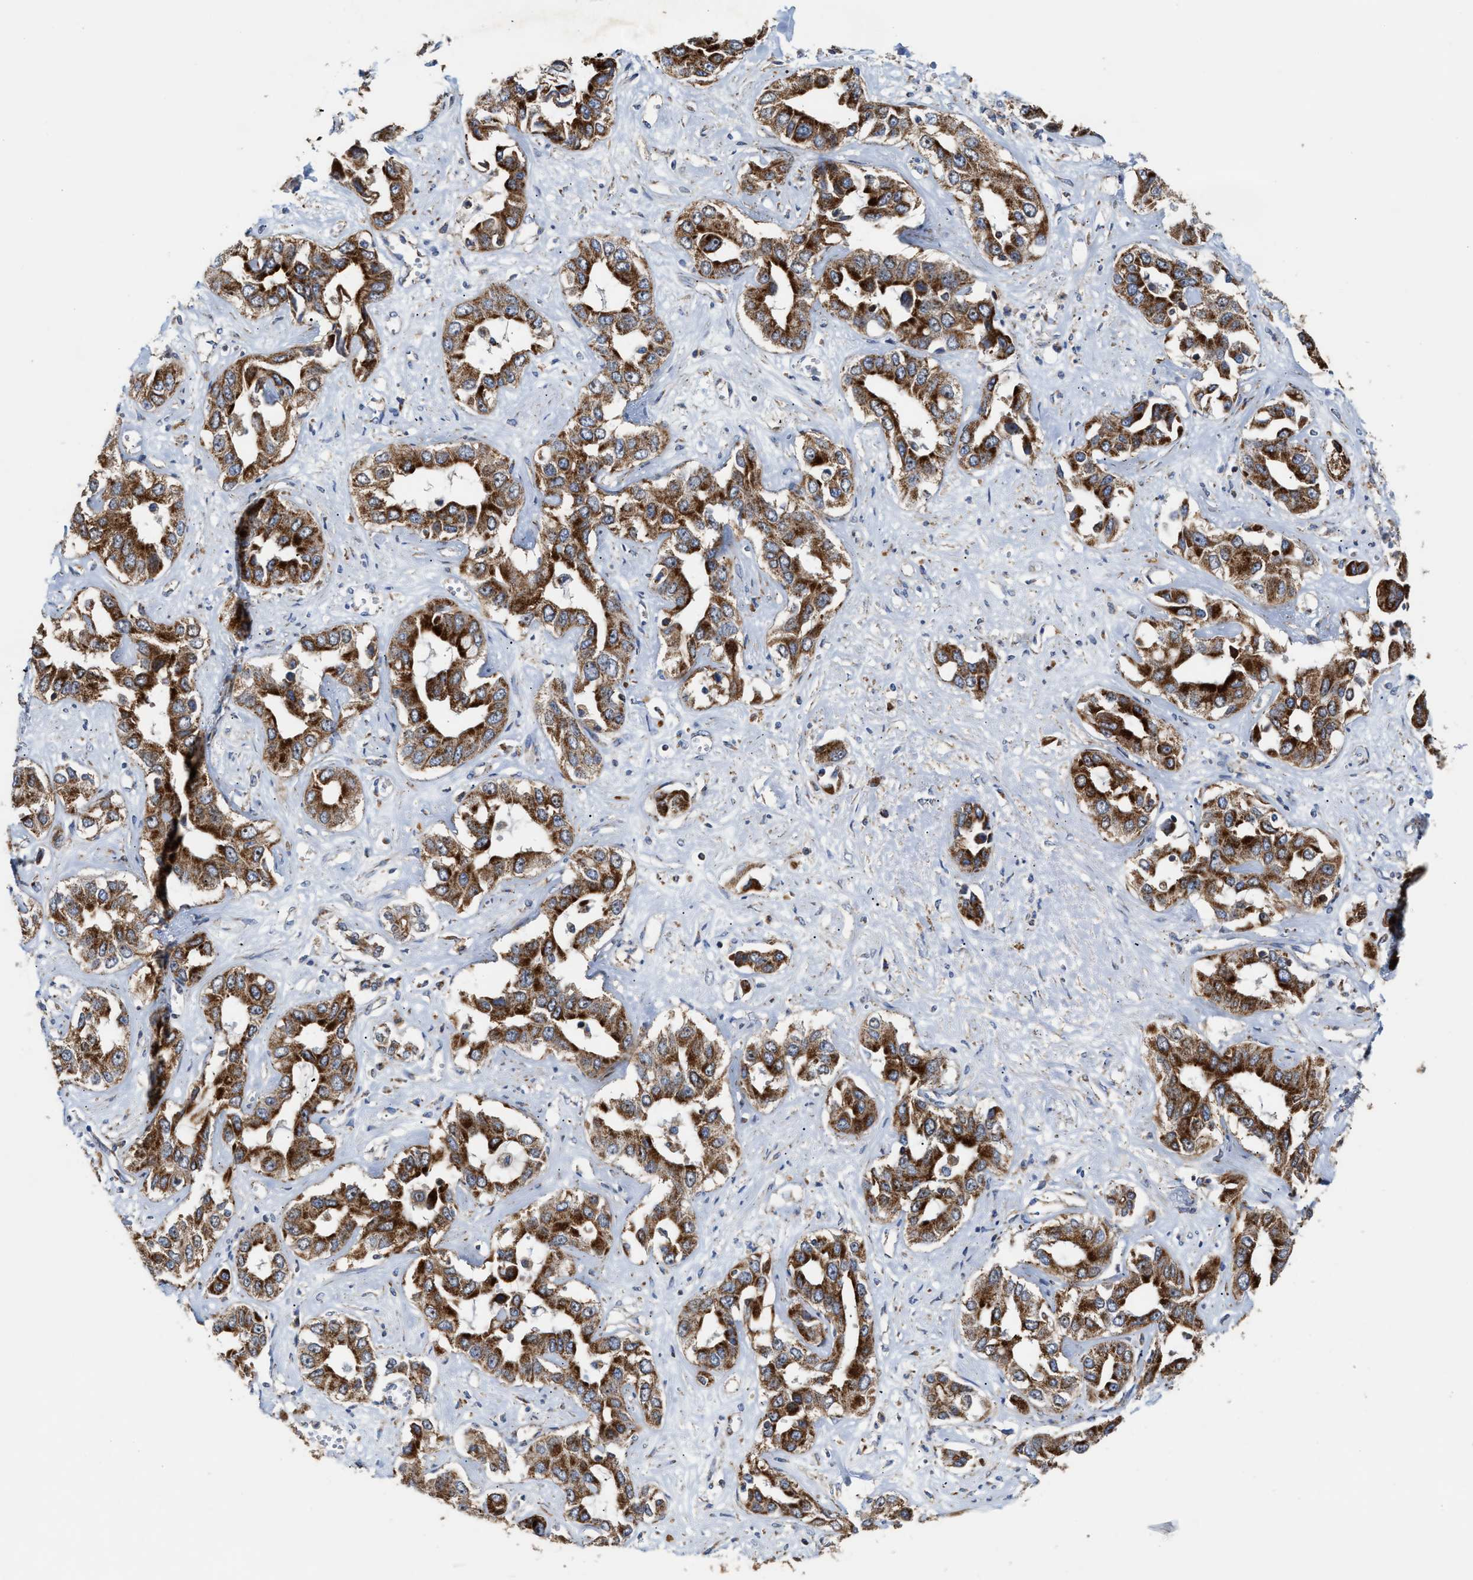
{"staining": {"intensity": "strong", "quantity": ">75%", "location": "cytoplasmic/membranous"}, "tissue": "liver cancer", "cell_type": "Tumor cells", "image_type": "cancer", "snomed": [{"axis": "morphology", "description": "Cholangiocarcinoma"}, {"axis": "topography", "description": "Liver"}], "caption": "About >75% of tumor cells in liver cholangiocarcinoma demonstrate strong cytoplasmic/membranous protein positivity as visualized by brown immunohistochemical staining.", "gene": "MECR", "patient": {"sex": "female", "age": 52}}